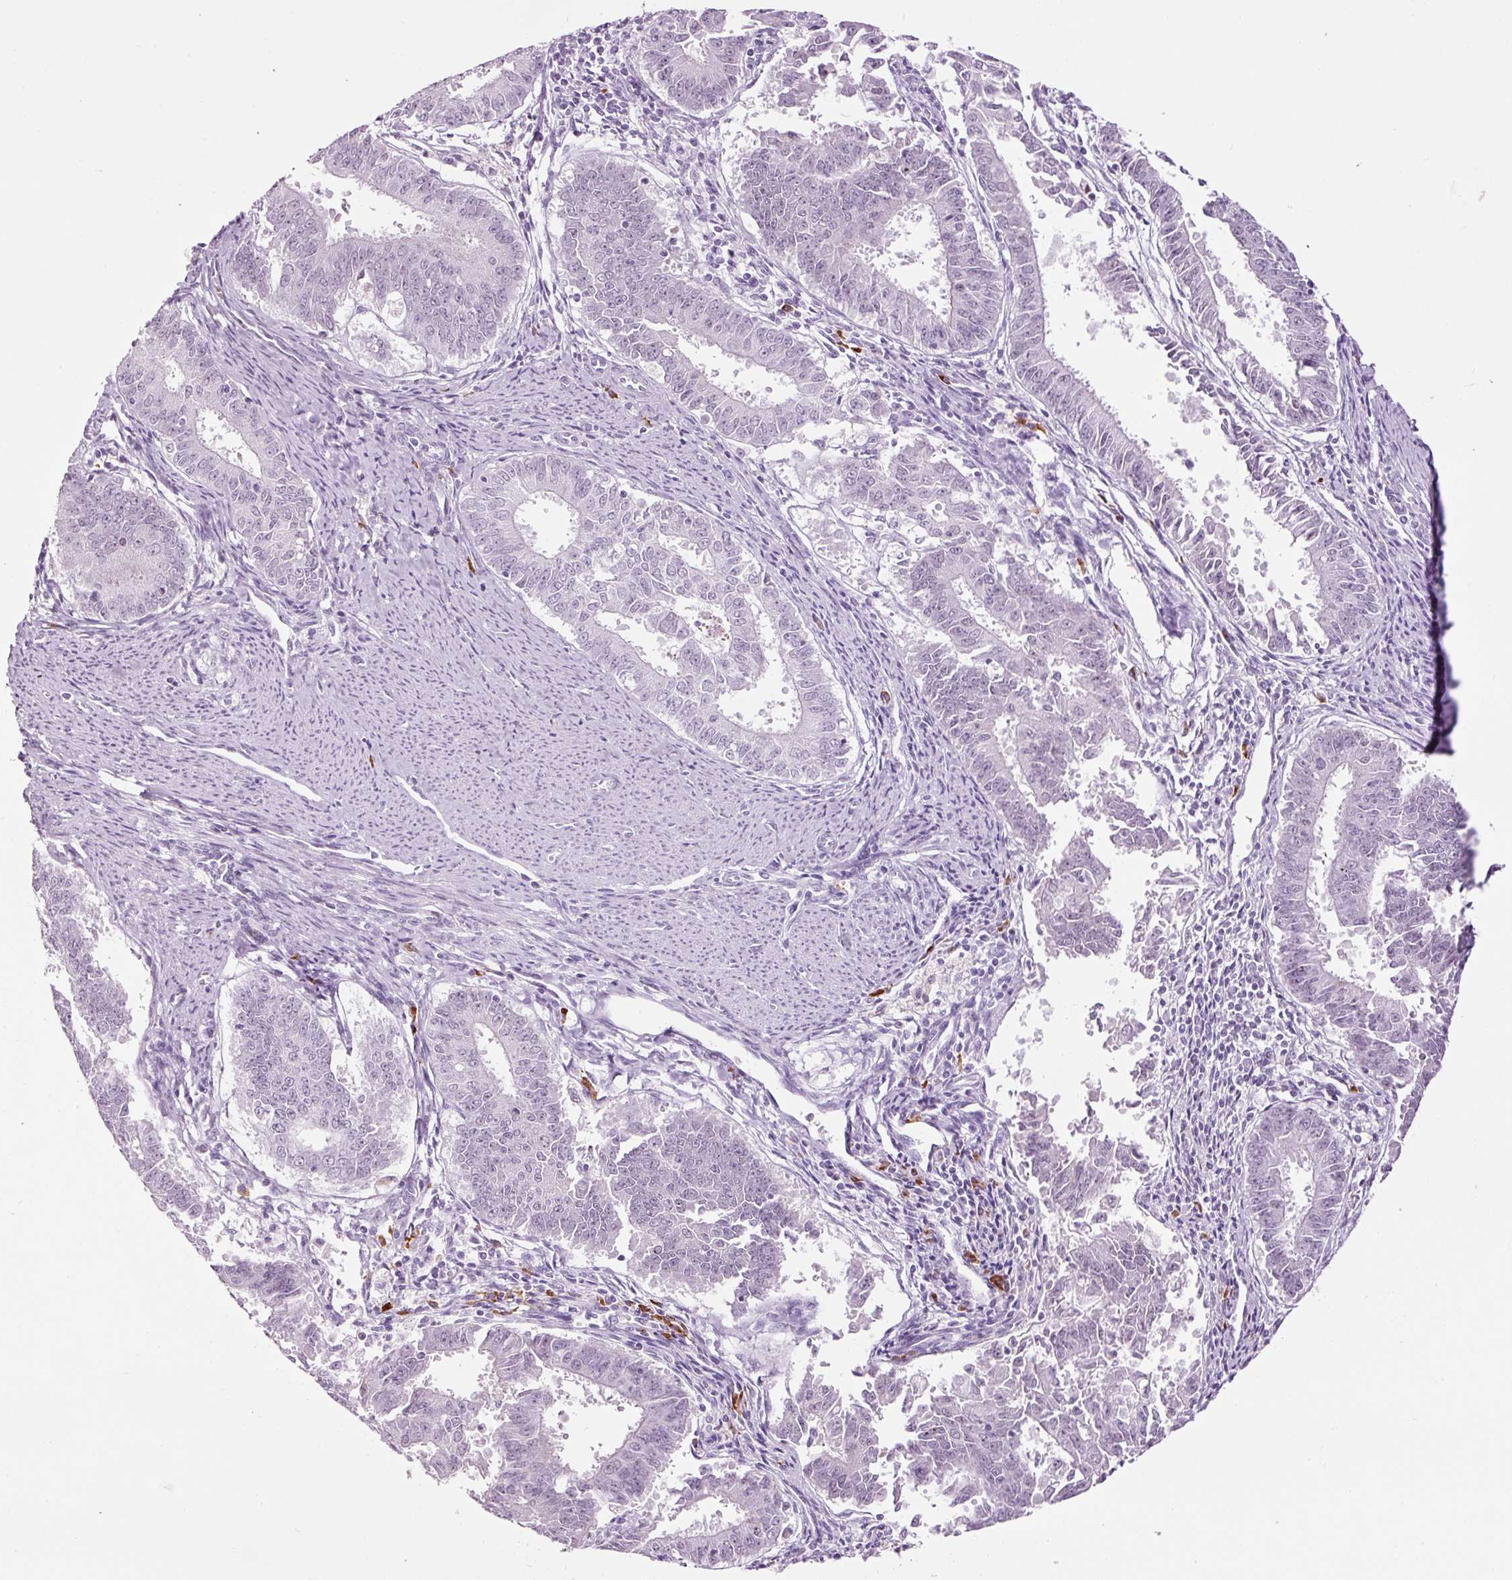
{"staining": {"intensity": "negative", "quantity": "none", "location": "none"}, "tissue": "endometrial cancer", "cell_type": "Tumor cells", "image_type": "cancer", "snomed": [{"axis": "morphology", "description": "Adenocarcinoma, NOS"}, {"axis": "topography", "description": "Endometrium"}], "caption": "Tumor cells are negative for brown protein staining in endometrial adenocarcinoma.", "gene": "KLF1", "patient": {"sex": "female", "age": 73}}